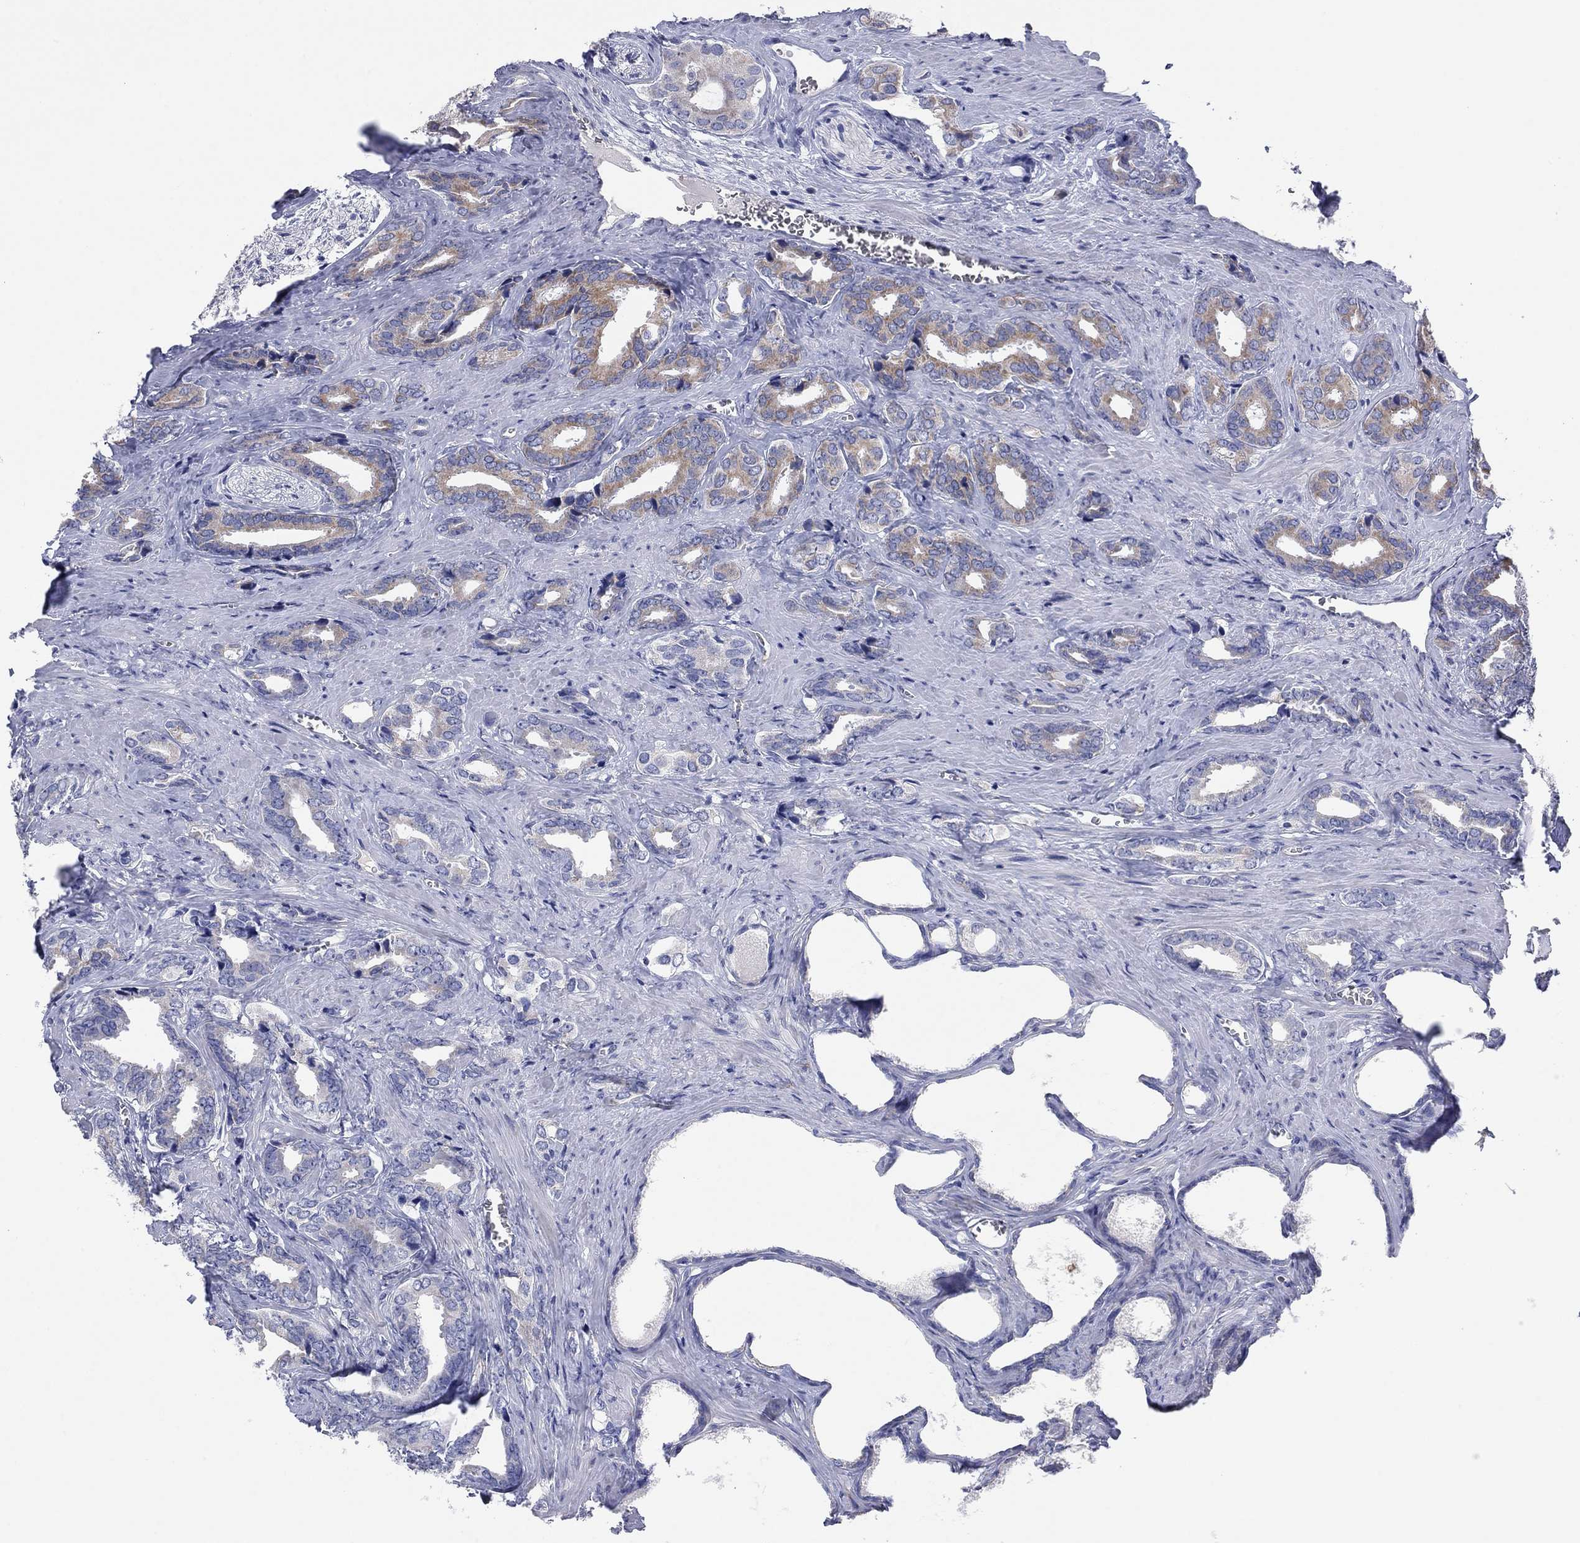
{"staining": {"intensity": "moderate", "quantity": "<25%", "location": "cytoplasmic/membranous"}, "tissue": "prostate cancer", "cell_type": "Tumor cells", "image_type": "cancer", "snomed": [{"axis": "morphology", "description": "Adenocarcinoma, NOS"}, {"axis": "topography", "description": "Prostate"}], "caption": "Immunohistochemistry (IHC) photomicrograph of prostate adenocarcinoma stained for a protein (brown), which reveals low levels of moderate cytoplasmic/membranous positivity in approximately <25% of tumor cells.", "gene": "MGST3", "patient": {"sex": "male", "age": 66}}